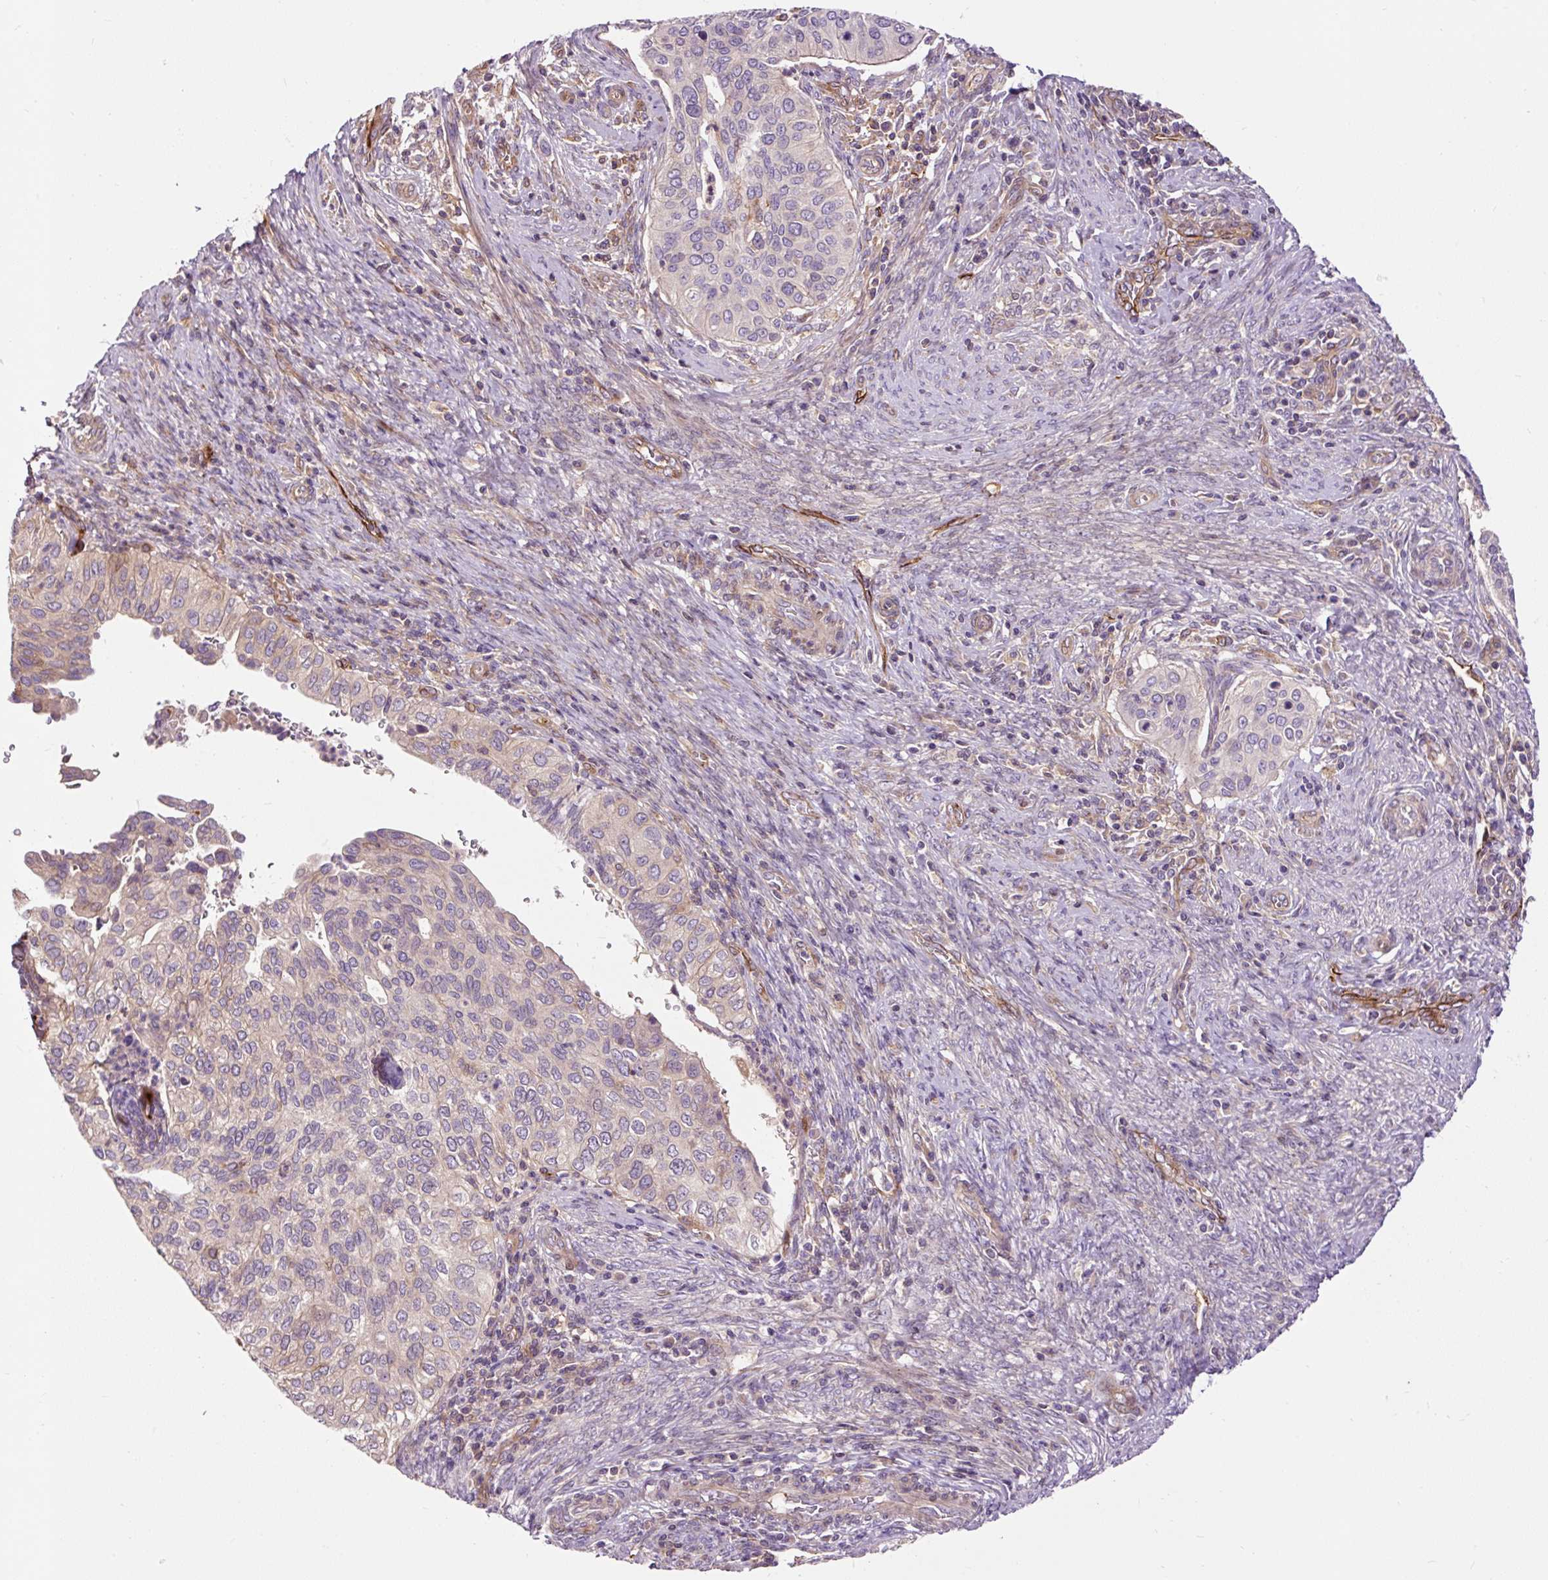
{"staining": {"intensity": "negative", "quantity": "none", "location": "none"}, "tissue": "cervical cancer", "cell_type": "Tumor cells", "image_type": "cancer", "snomed": [{"axis": "morphology", "description": "Squamous cell carcinoma, NOS"}, {"axis": "topography", "description": "Cervix"}], "caption": "High magnification brightfield microscopy of squamous cell carcinoma (cervical) stained with DAB (3,3'-diaminobenzidine) (brown) and counterstained with hematoxylin (blue): tumor cells show no significant staining.", "gene": "PCDHGB3", "patient": {"sex": "female", "age": 38}}